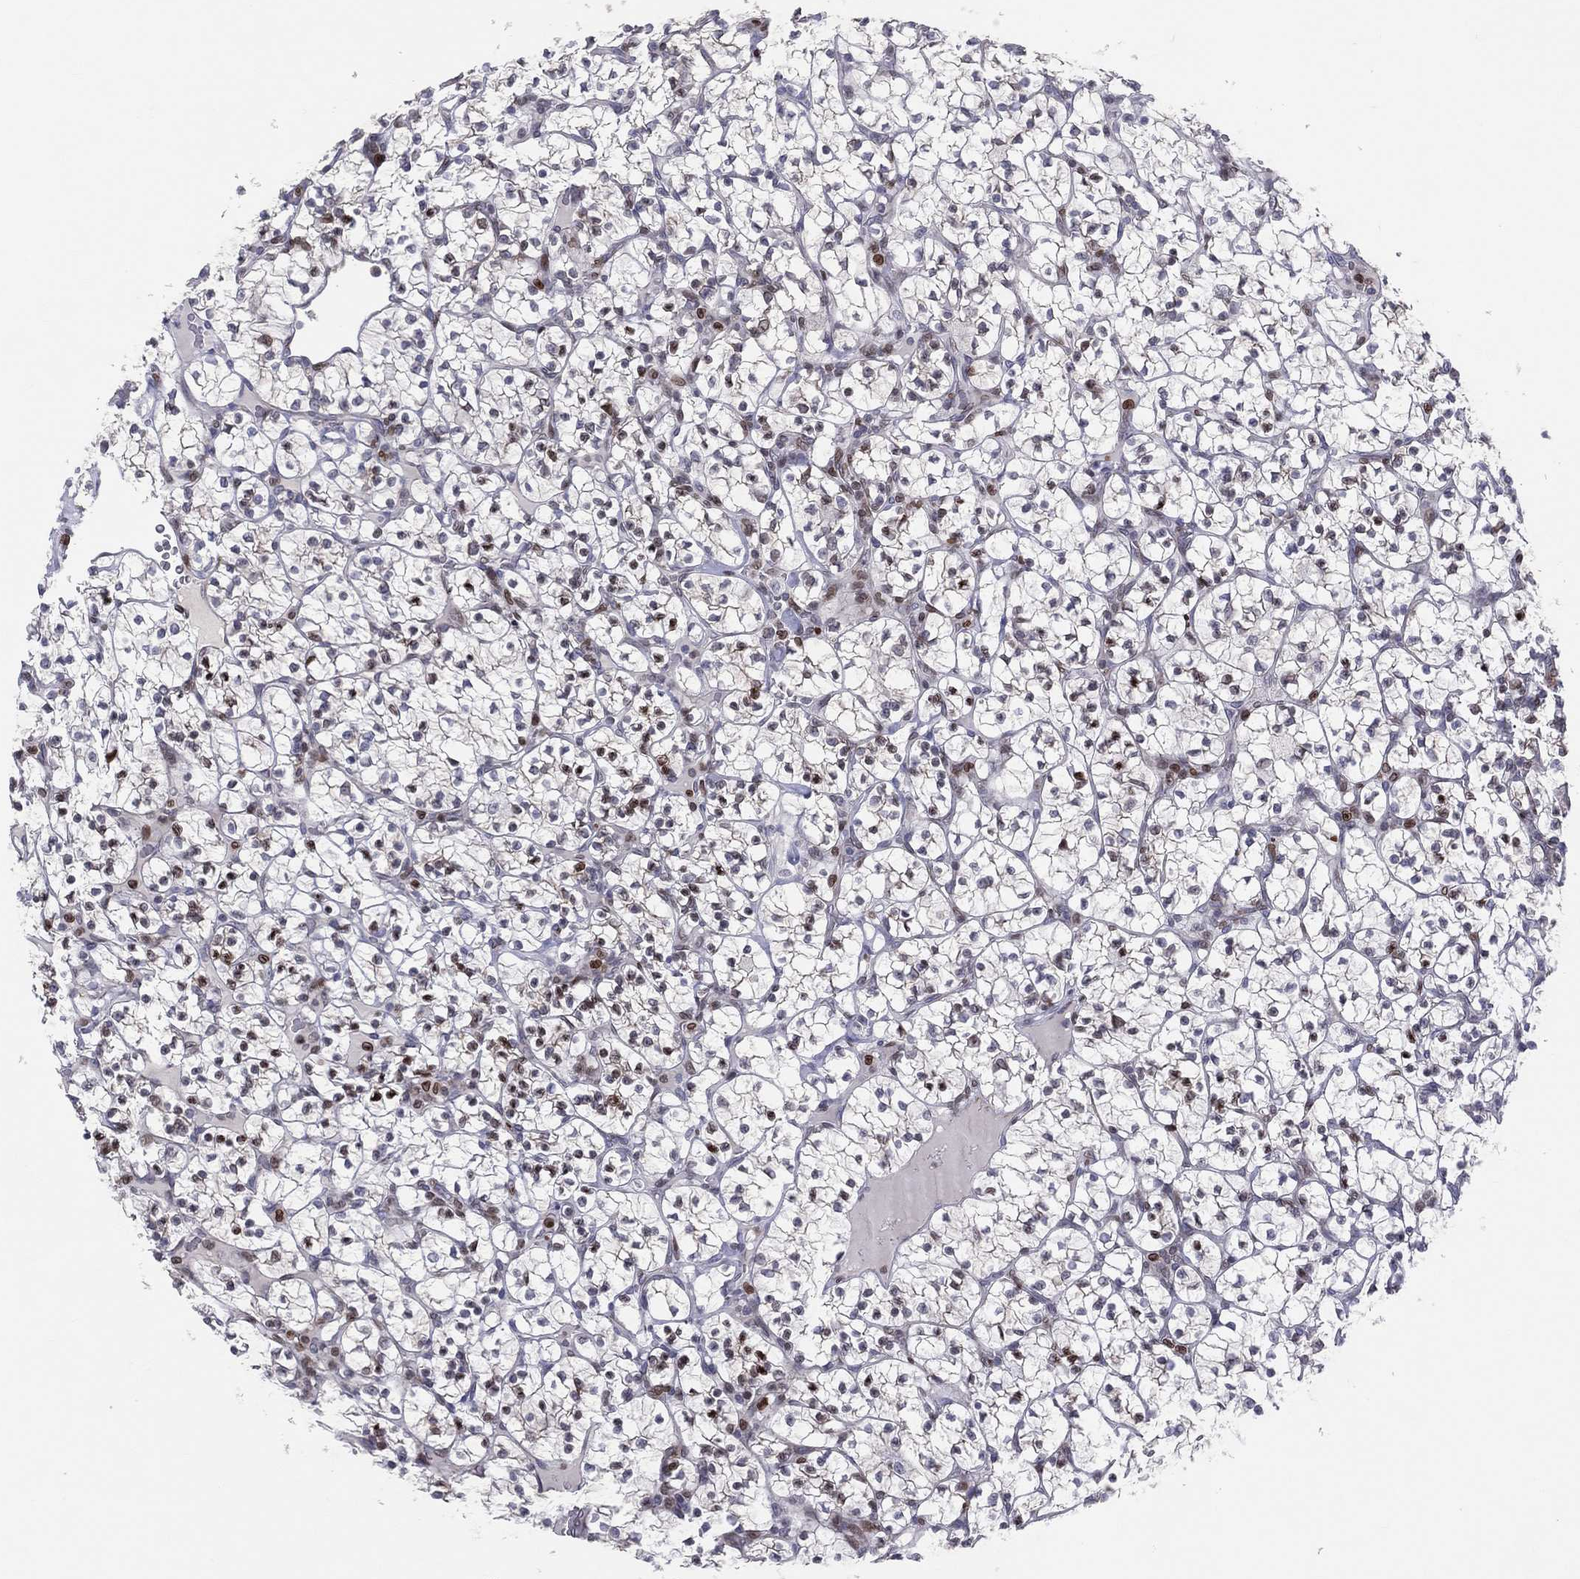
{"staining": {"intensity": "moderate", "quantity": "<25%", "location": "nuclear"}, "tissue": "renal cancer", "cell_type": "Tumor cells", "image_type": "cancer", "snomed": [{"axis": "morphology", "description": "Adenocarcinoma, NOS"}, {"axis": "topography", "description": "Kidney"}], "caption": "Immunohistochemistry histopathology image of adenocarcinoma (renal) stained for a protein (brown), which displays low levels of moderate nuclear staining in about <25% of tumor cells.", "gene": "DBF4B", "patient": {"sex": "female", "age": 89}}